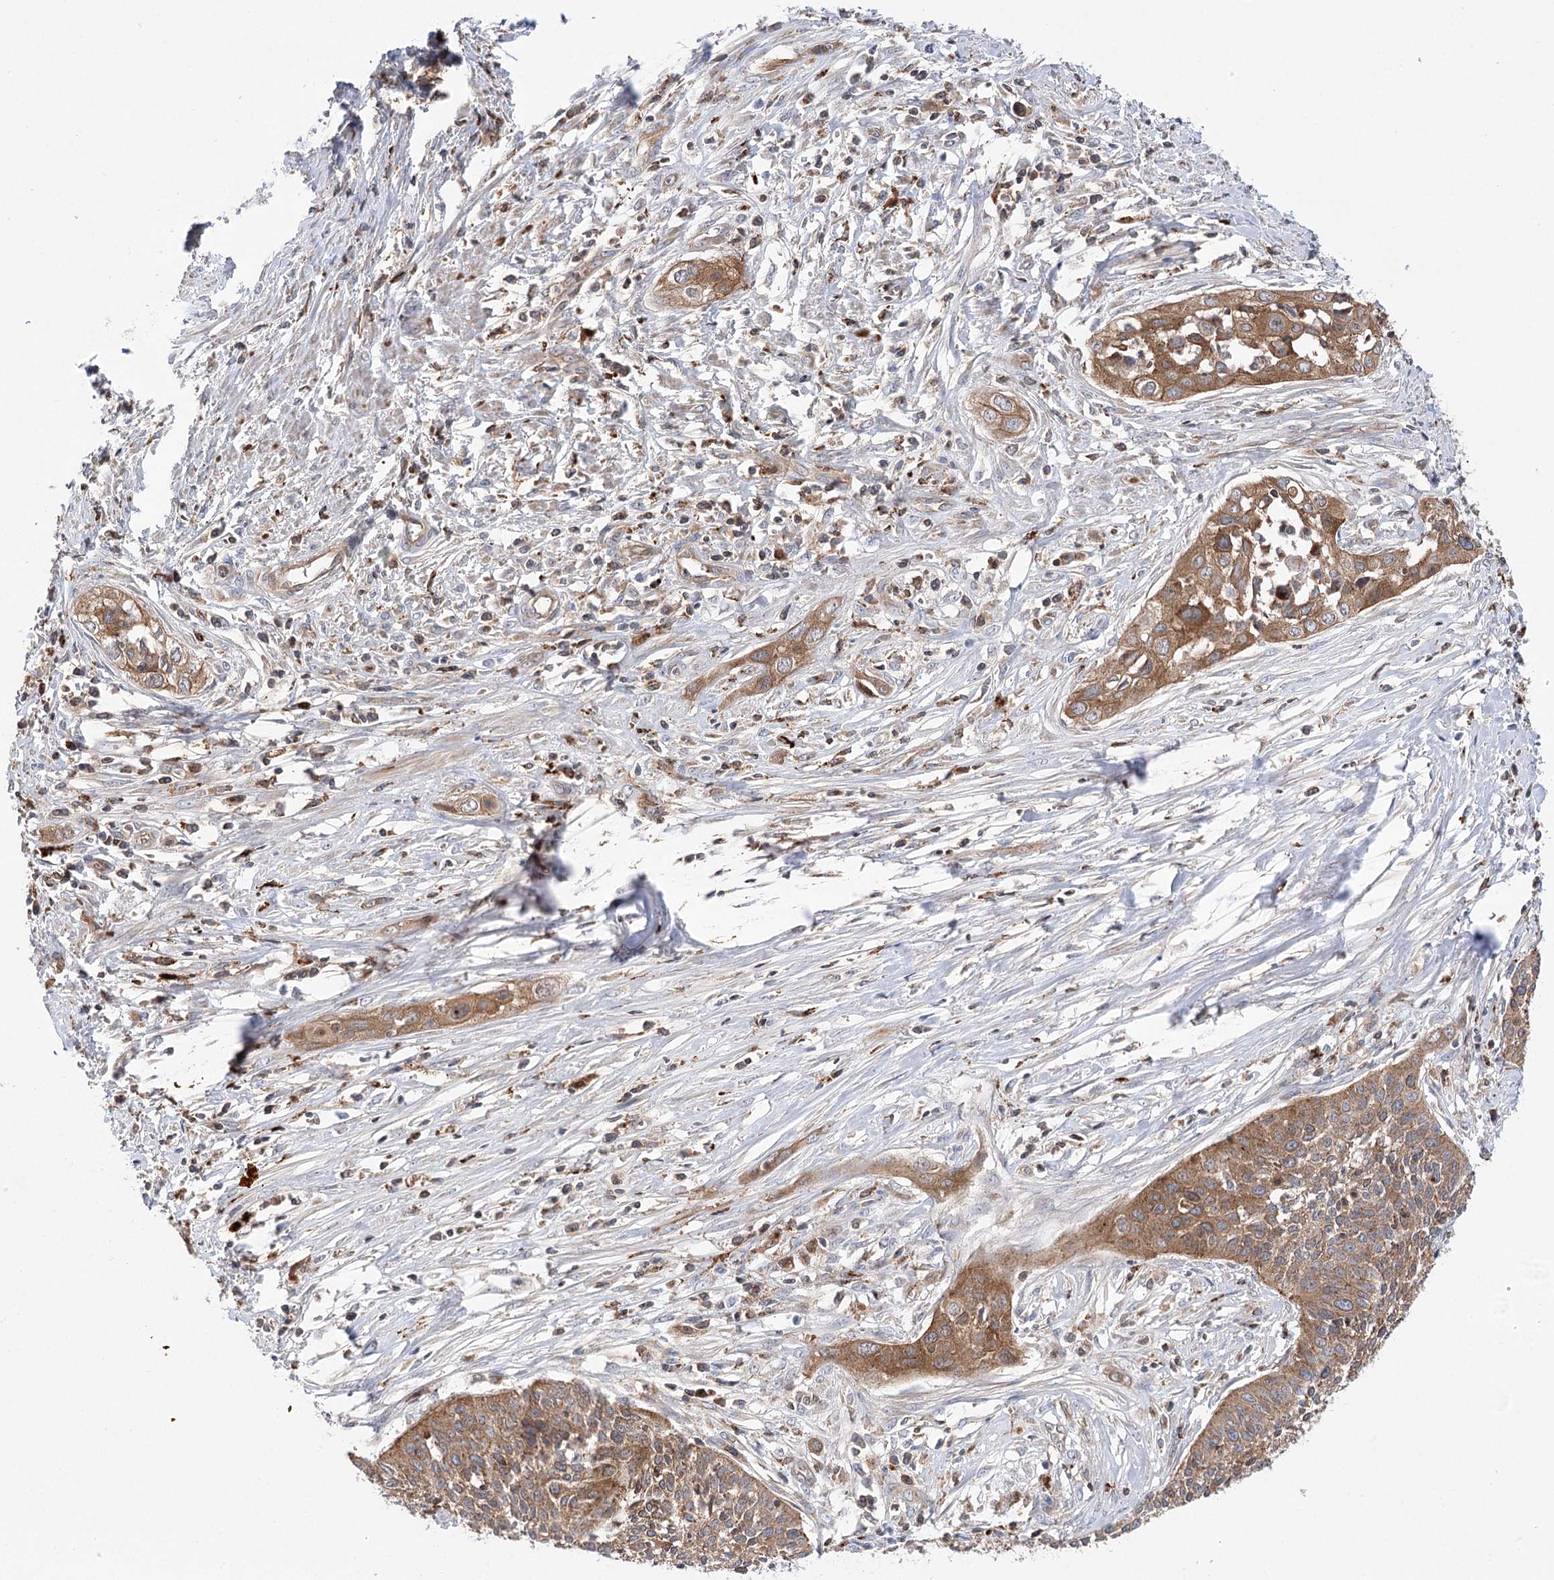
{"staining": {"intensity": "moderate", "quantity": ">75%", "location": "cytoplasmic/membranous"}, "tissue": "cervical cancer", "cell_type": "Tumor cells", "image_type": "cancer", "snomed": [{"axis": "morphology", "description": "Squamous cell carcinoma, NOS"}, {"axis": "topography", "description": "Cervix"}], "caption": "Immunohistochemistry staining of squamous cell carcinoma (cervical), which displays medium levels of moderate cytoplasmic/membranous expression in about >75% of tumor cells indicating moderate cytoplasmic/membranous protein positivity. The staining was performed using DAB (3,3'-diaminobenzidine) (brown) for protein detection and nuclei were counterstained in hematoxylin (blue).", "gene": "VPS37B", "patient": {"sex": "female", "age": 34}}